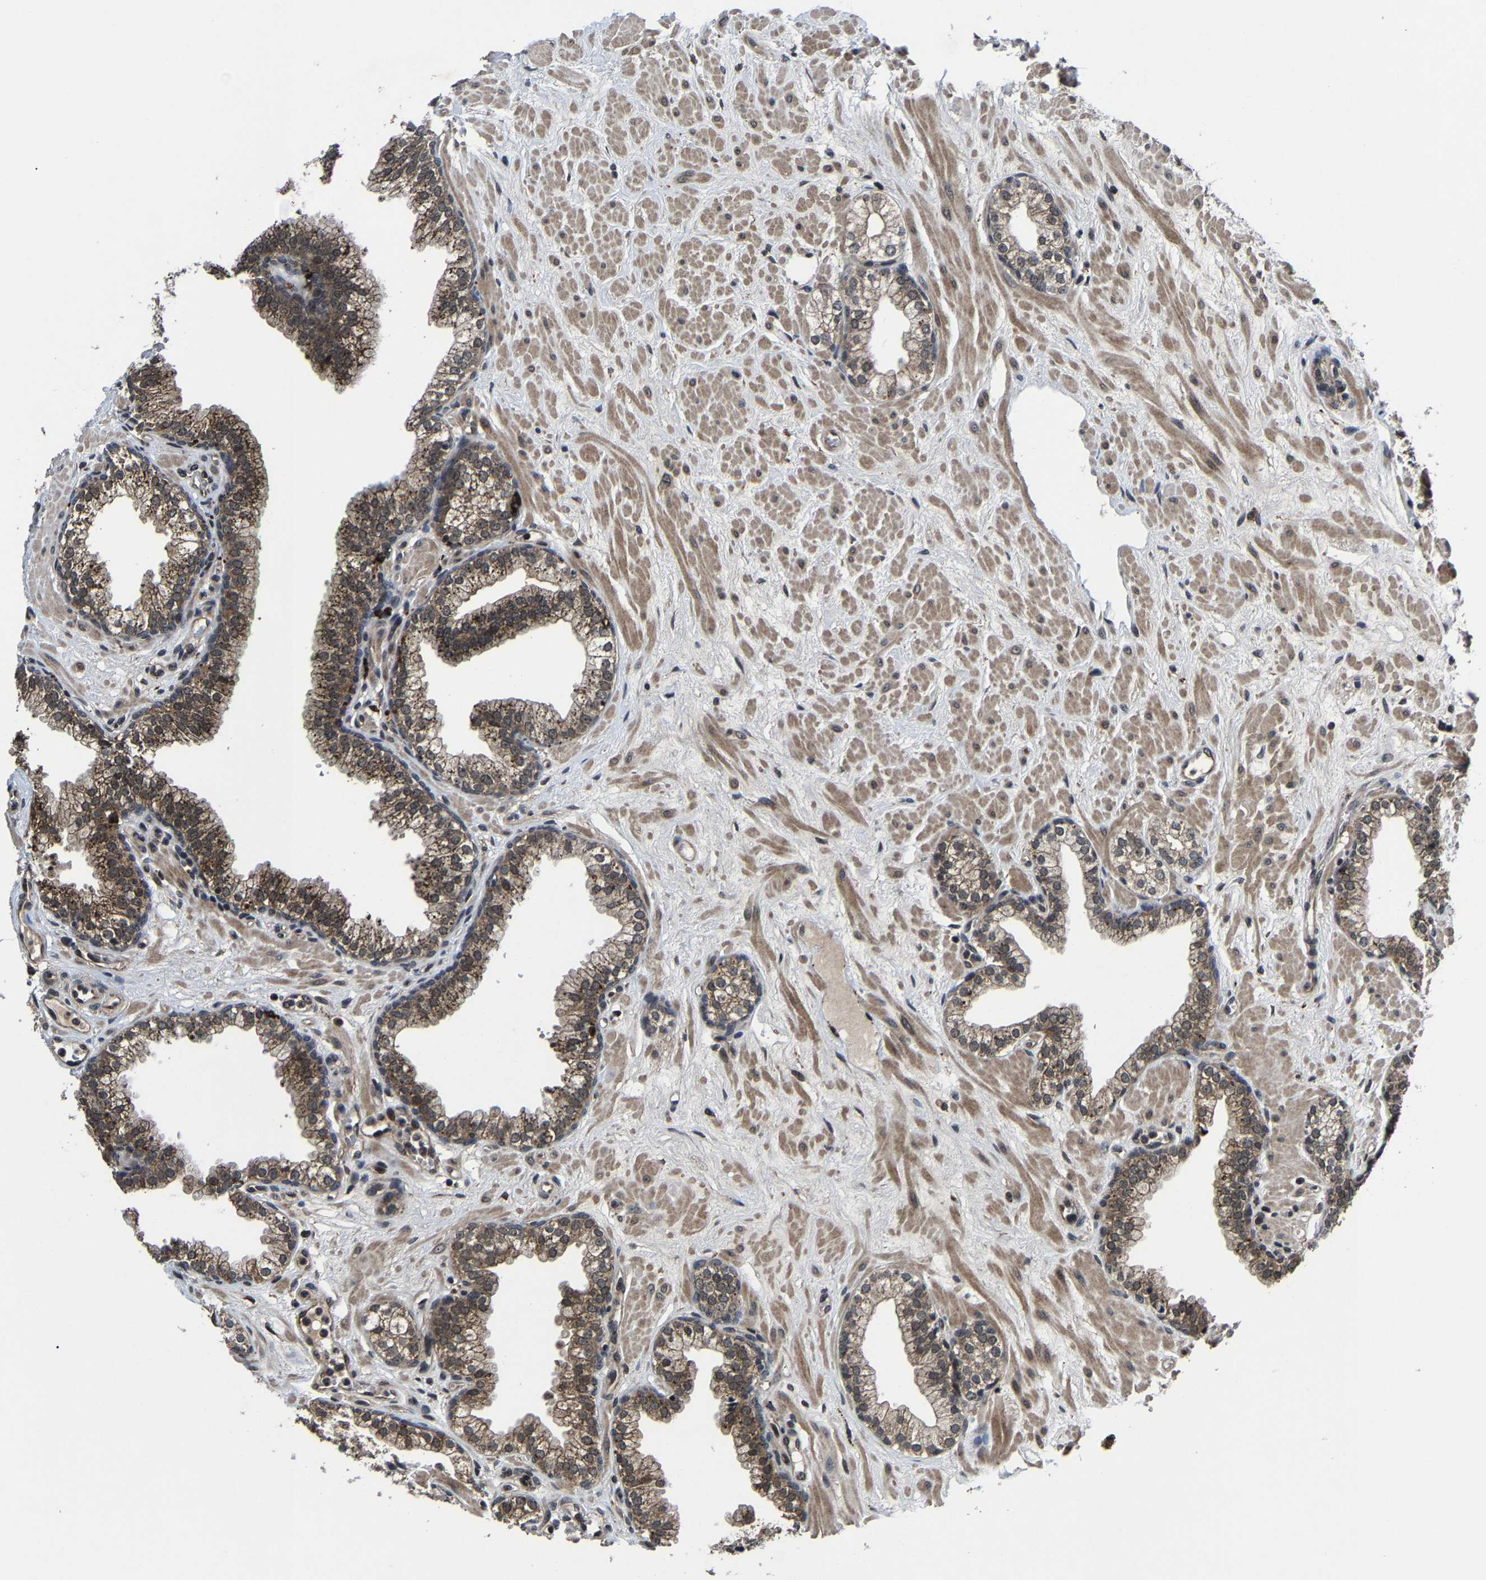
{"staining": {"intensity": "moderate", "quantity": ">75%", "location": "cytoplasmic/membranous"}, "tissue": "prostate", "cell_type": "Glandular cells", "image_type": "normal", "snomed": [{"axis": "morphology", "description": "Normal tissue, NOS"}, {"axis": "morphology", "description": "Urothelial carcinoma, Low grade"}, {"axis": "topography", "description": "Urinary bladder"}, {"axis": "topography", "description": "Prostate"}], "caption": "Unremarkable prostate was stained to show a protein in brown. There is medium levels of moderate cytoplasmic/membranous expression in approximately >75% of glandular cells. (Brightfield microscopy of DAB IHC at high magnification).", "gene": "ZCCHC7", "patient": {"sex": "male", "age": 60}}